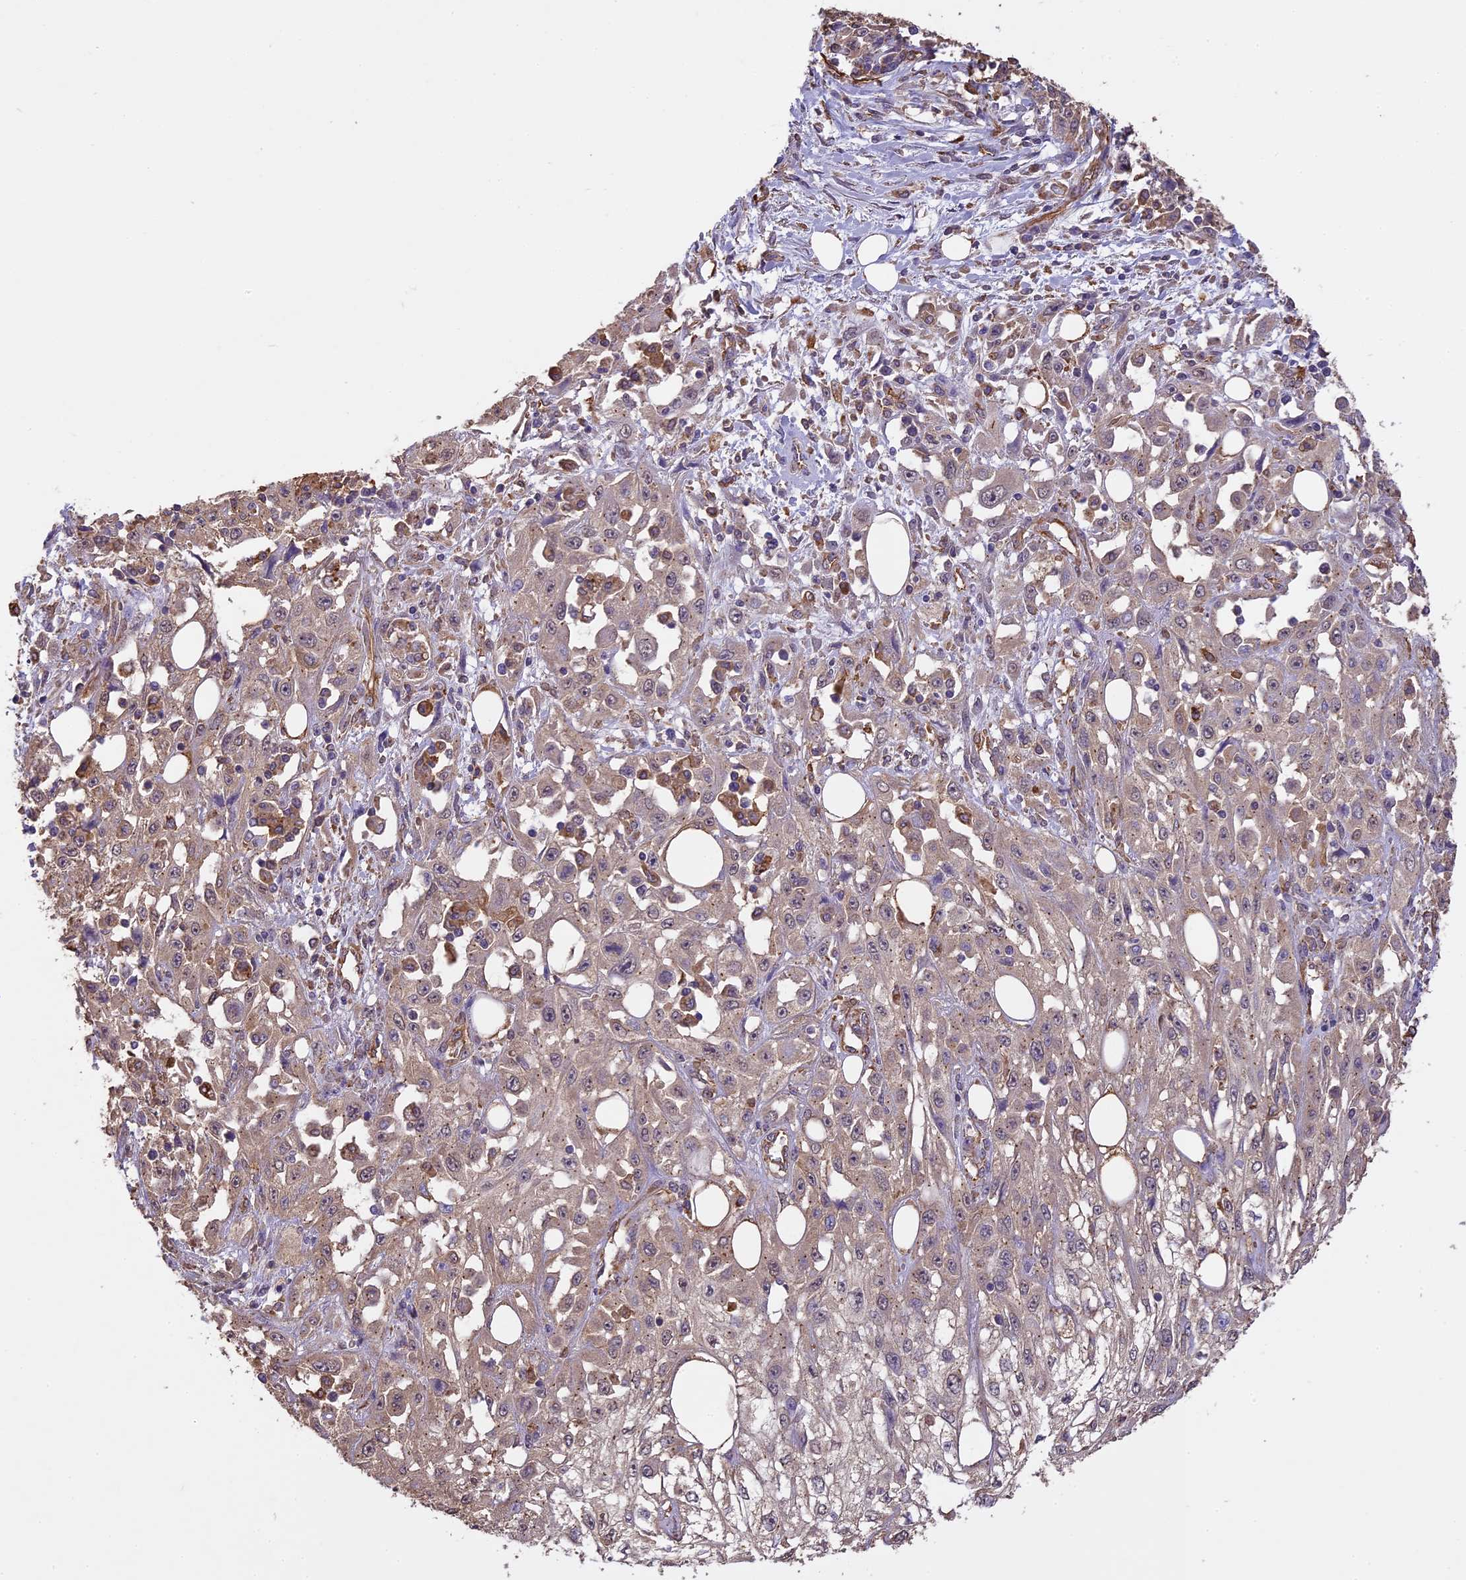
{"staining": {"intensity": "weak", "quantity": "25%-75%", "location": "nuclear"}, "tissue": "skin cancer", "cell_type": "Tumor cells", "image_type": "cancer", "snomed": [{"axis": "morphology", "description": "Squamous cell carcinoma, NOS"}, {"axis": "morphology", "description": "Squamous cell carcinoma, metastatic, NOS"}, {"axis": "topography", "description": "Skin"}, {"axis": "topography", "description": "Lymph node"}], "caption": "IHC of human skin squamous cell carcinoma shows low levels of weak nuclear positivity in about 25%-75% of tumor cells.", "gene": "ARHGAP19", "patient": {"sex": "male", "age": 75}}